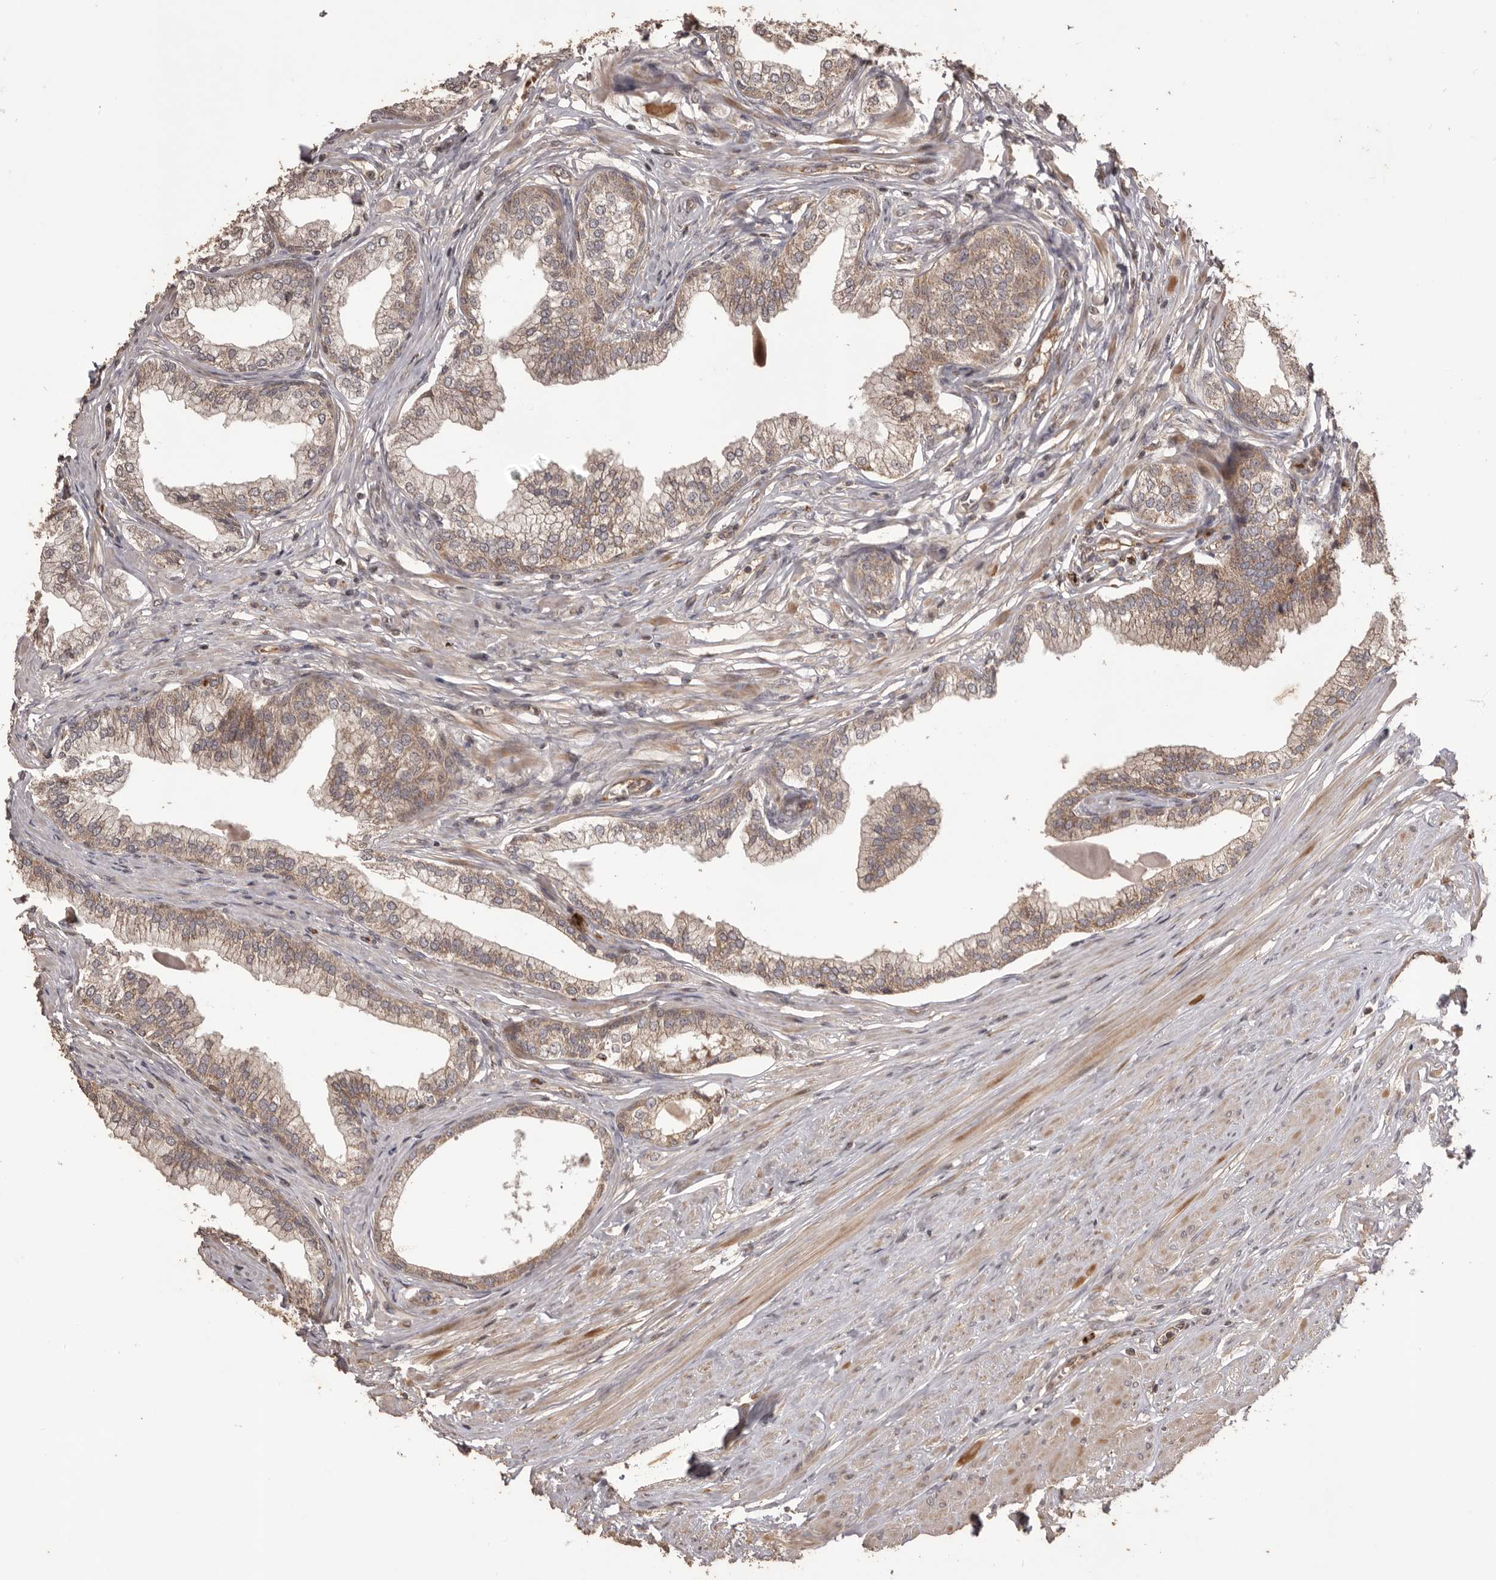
{"staining": {"intensity": "moderate", "quantity": ">75%", "location": "cytoplasmic/membranous"}, "tissue": "prostate", "cell_type": "Glandular cells", "image_type": "normal", "snomed": [{"axis": "morphology", "description": "Normal tissue, NOS"}, {"axis": "morphology", "description": "Urothelial carcinoma, Low grade"}, {"axis": "topography", "description": "Urinary bladder"}, {"axis": "topography", "description": "Prostate"}], "caption": "A micrograph of human prostate stained for a protein shows moderate cytoplasmic/membranous brown staining in glandular cells.", "gene": "QRSL1", "patient": {"sex": "male", "age": 60}}